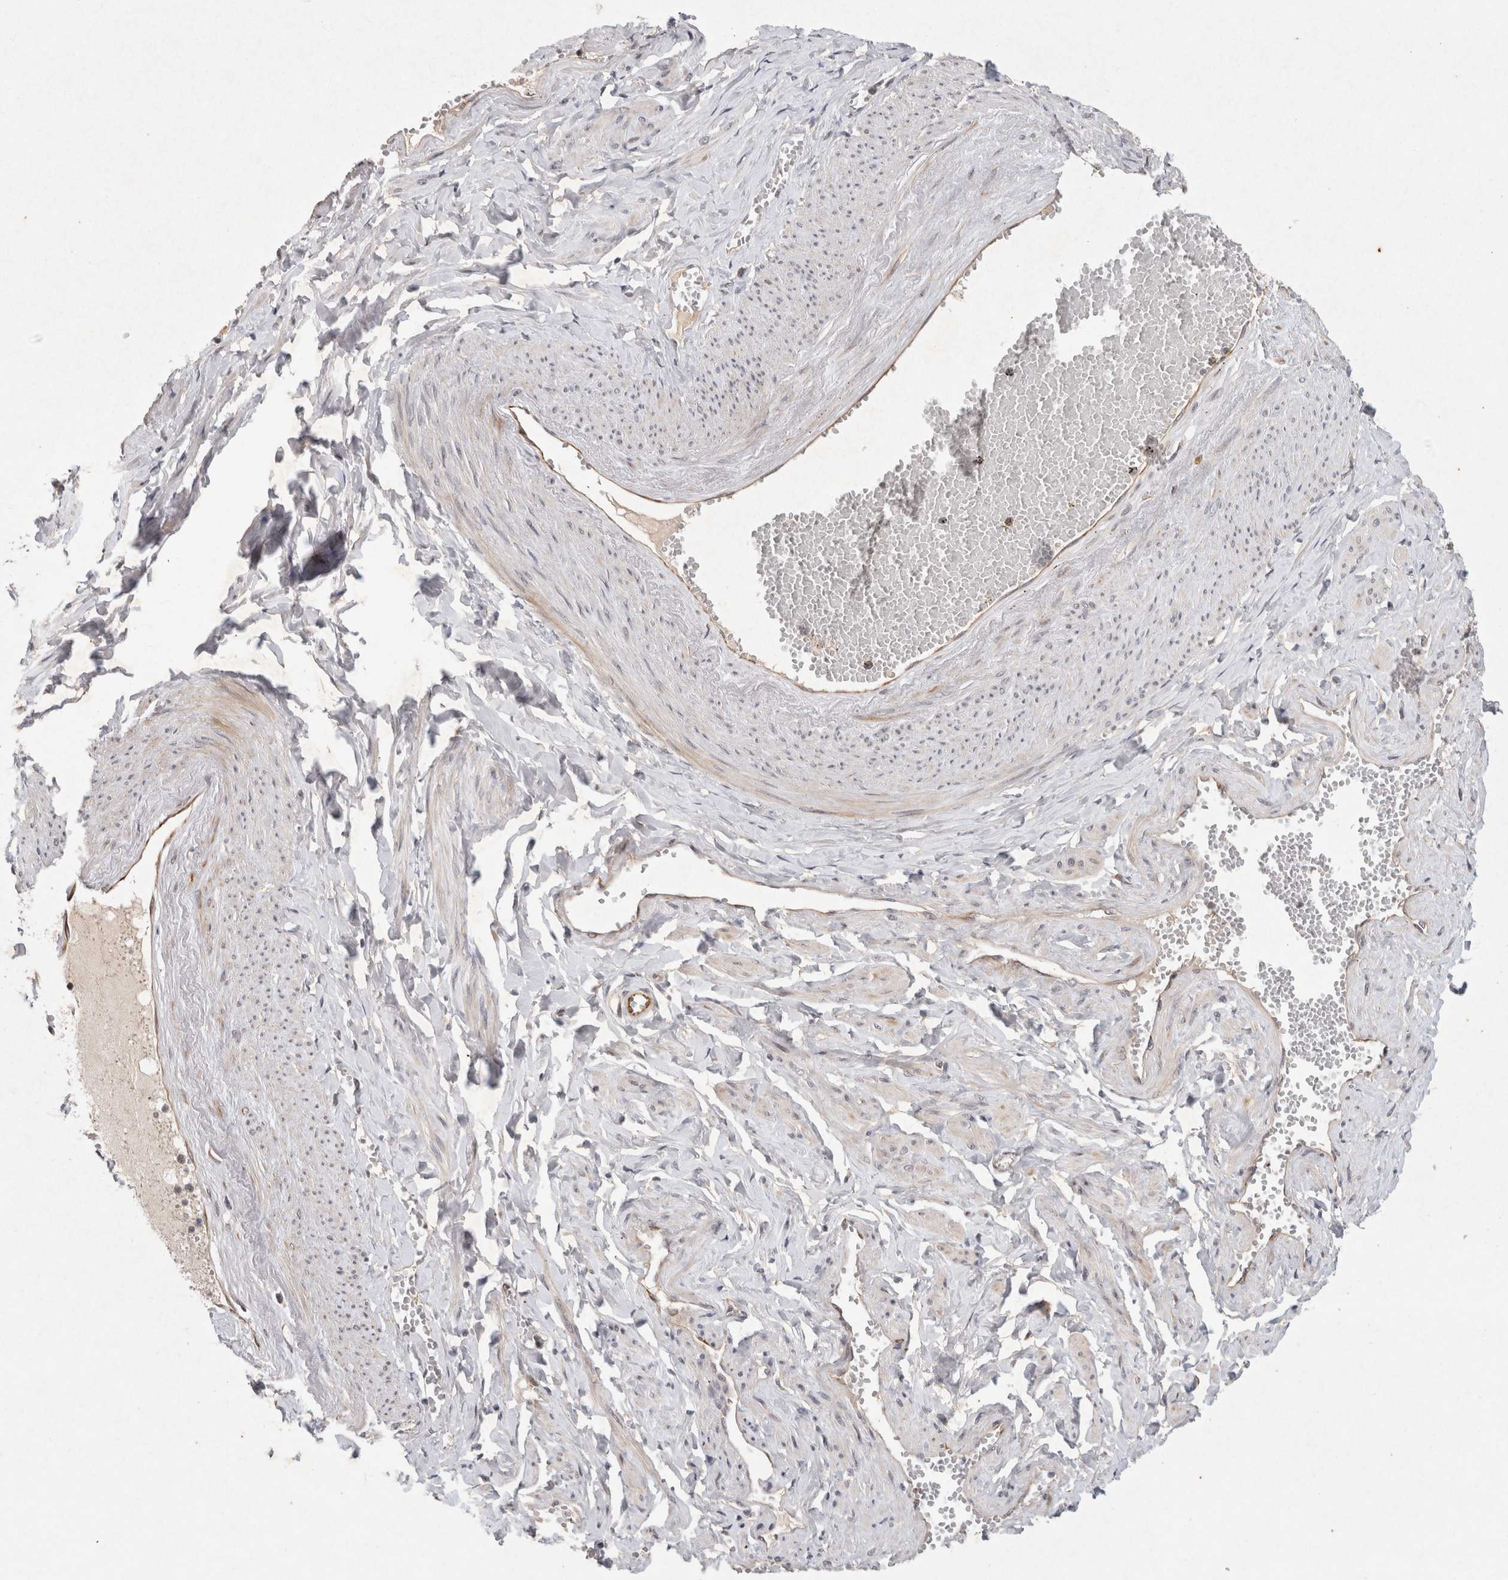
{"staining": {"intensity": "moderate", "quantity": ">75%", "location": "cytoplasmic/membranous"}, "tissue": "soft tissue", "cell_type": "Fibroblasts", "image_type": "normal", "snomed": [{"axis": "morphology", "description": "Normal tissue, NOS"}, {"axis": "topography", "description": "Vascular tissue"}, {"axis": "topography", "description": "Fallopian tube"}, {"axis": "topography", "description": "Ovary"}], "caption": "Soft tissue stained with a brown dye demonstrates moderate cytoplasmic/membranous positive staining in approximately >75% of fibroblasts.", "gene": "CRISPLD1", "patient": {"sex": "female", "age": 67}}